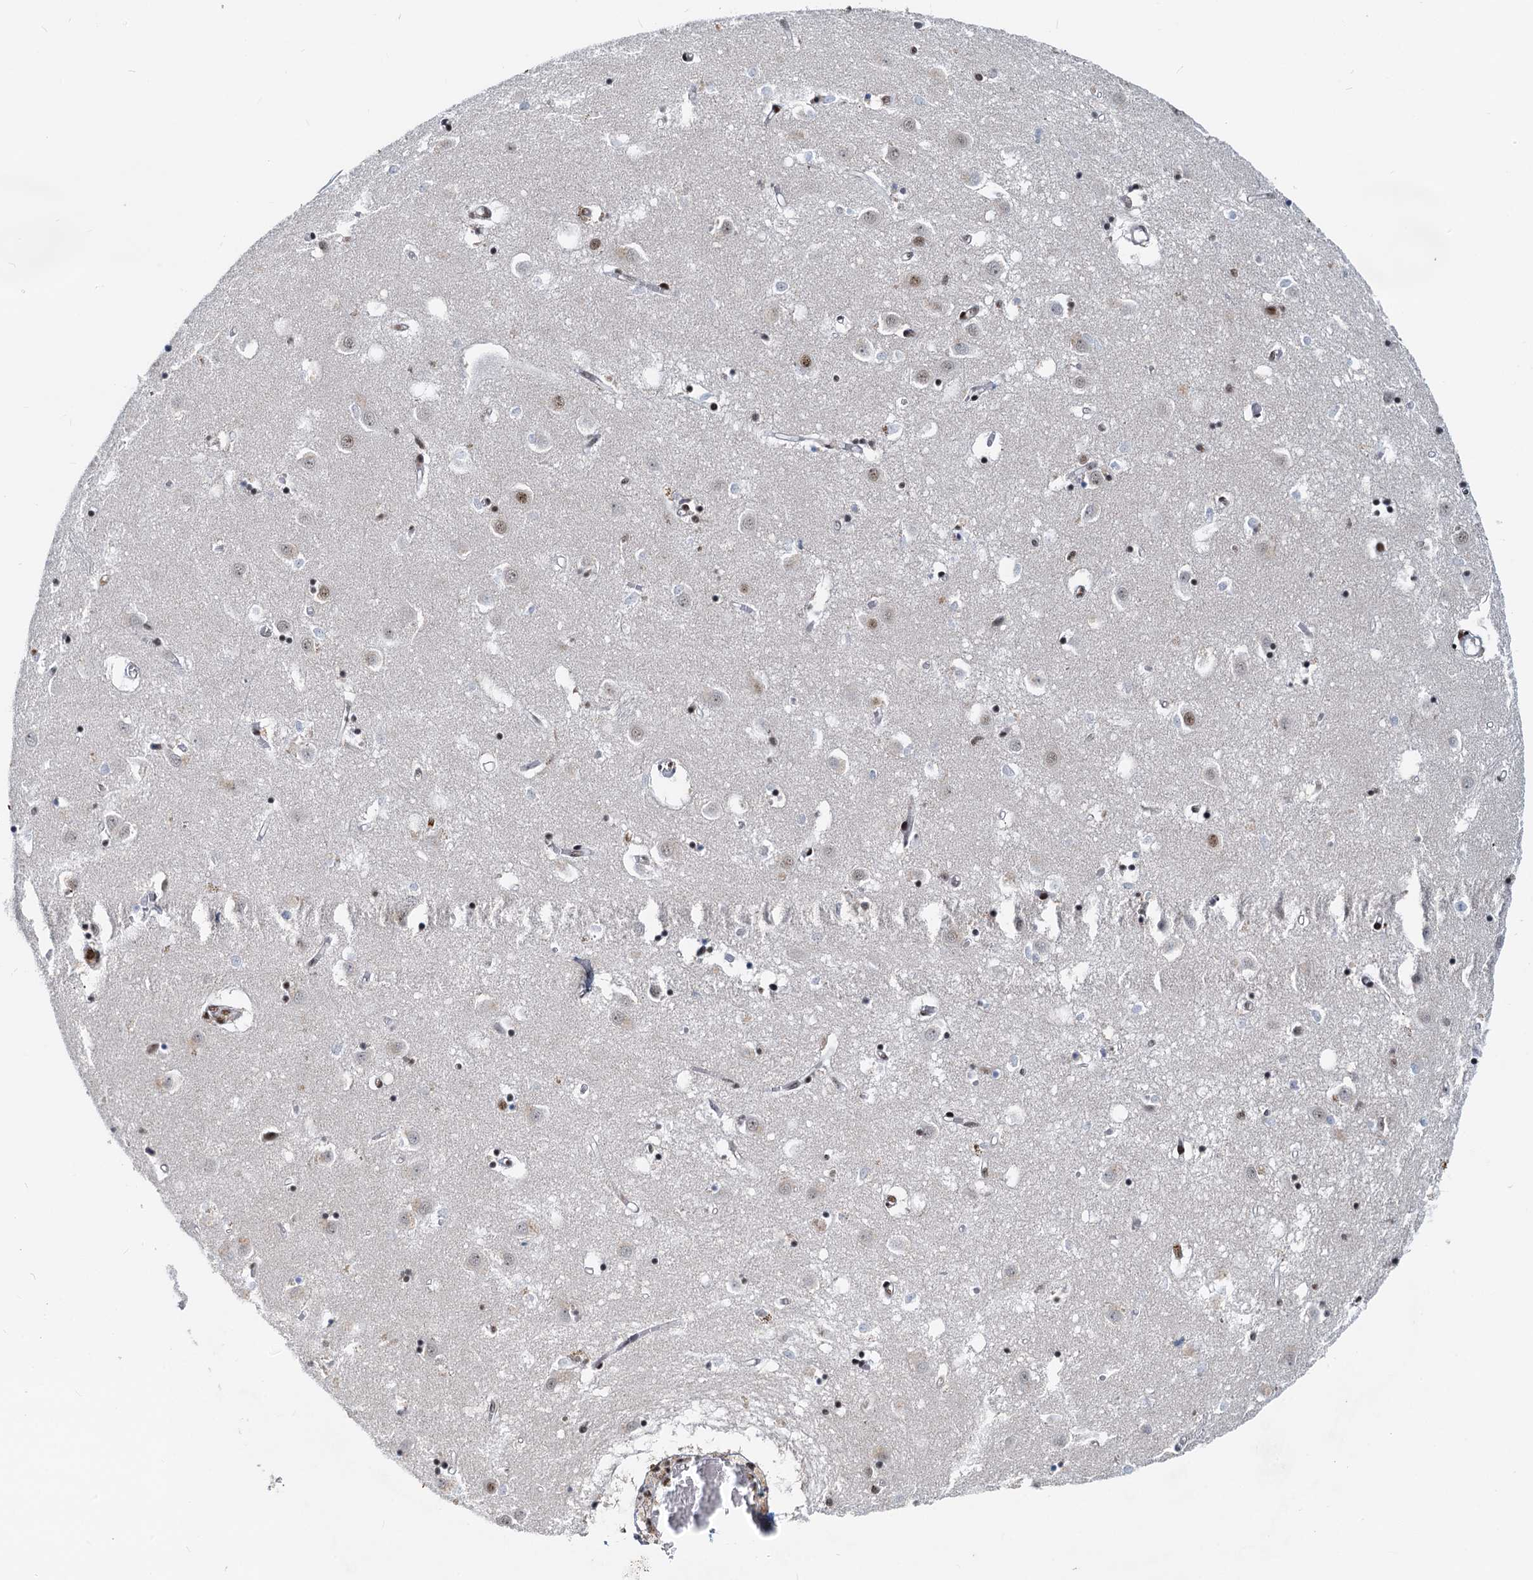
{"staining": {"intensity": "strong", "quantity": "25%-75%", "location": "nuclear"}, "tissue": "caudate", "cell_type": "Glial cells", "image_type": "normal", "snomed": [{"axis": "morphology", "description": "Normal tissue, NOS"}, {"axis": "topography", "description": "Lateral ventricle wall"}], "caption": "High-magnification brightfield microscopy of unremarkable caudate stained with DAB (brown) and counterstained with hematoxylin (blue). glial cells exhibit strong nuclear positivity is identified in approximately25%-75% of cells. Nuclei are stained in blue.", "gene": "RBM26", "patient": {"sex": "male", "age": 70}}